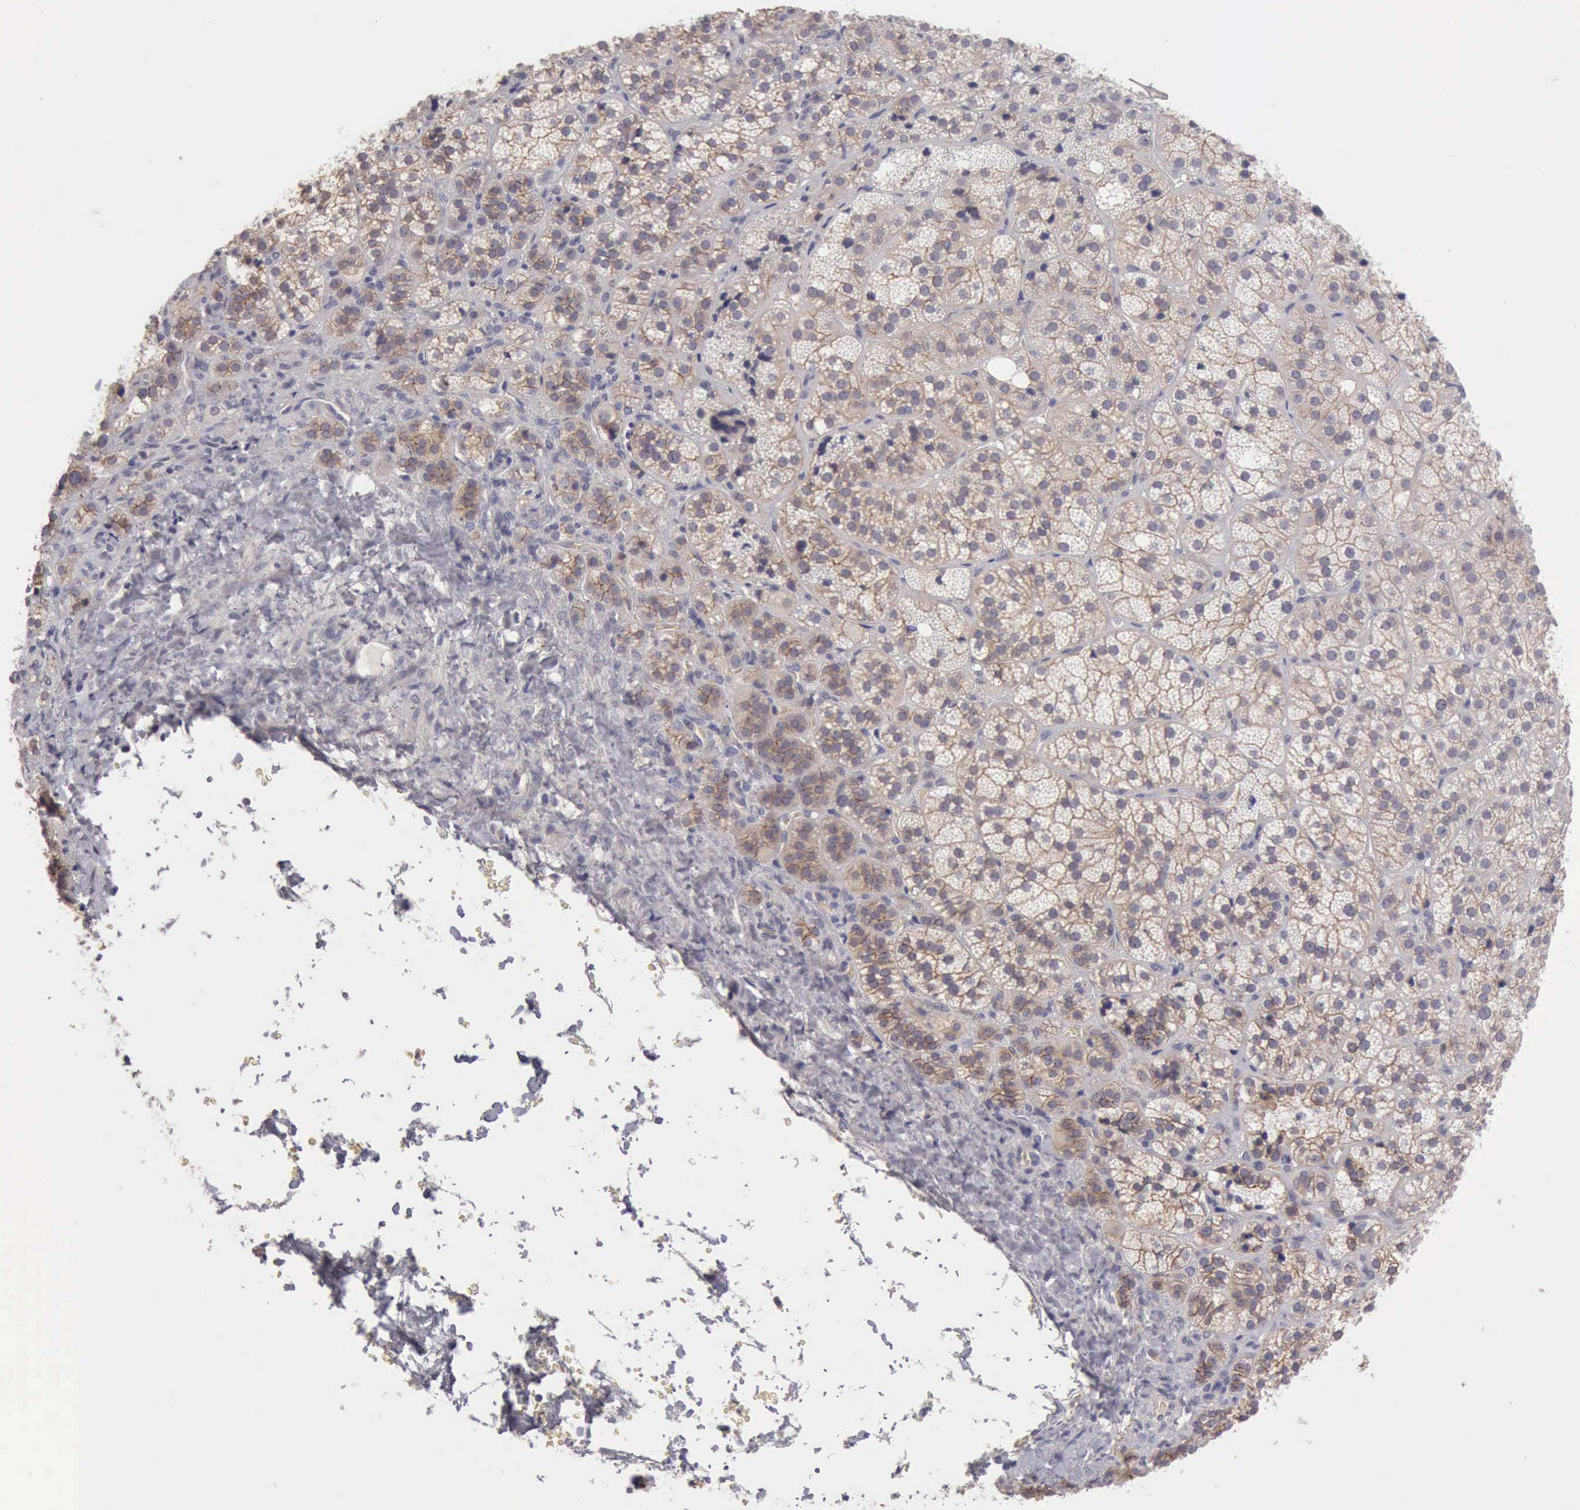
{"staining": {"intensity": "weak", "quantity": ">75%", "location": "cytoplasmic/membranous"}, "tissue": "adrenal gland", "cell_type": "Glandular cells", "image_type": "normal", "snomed": [{"axis": "morphology", "description": "Normal tissue, NOS"}, {"axis": "topography", "description": "Adrenal gland"}], "caption": "Immunohistochemical staining of benign adrenal gland exhibits weak cytoplasmic/membranous protein expression in about >75% of glandular cells.", "gene": "KCND1", "patient": {"sex": "female", "age": 71}}